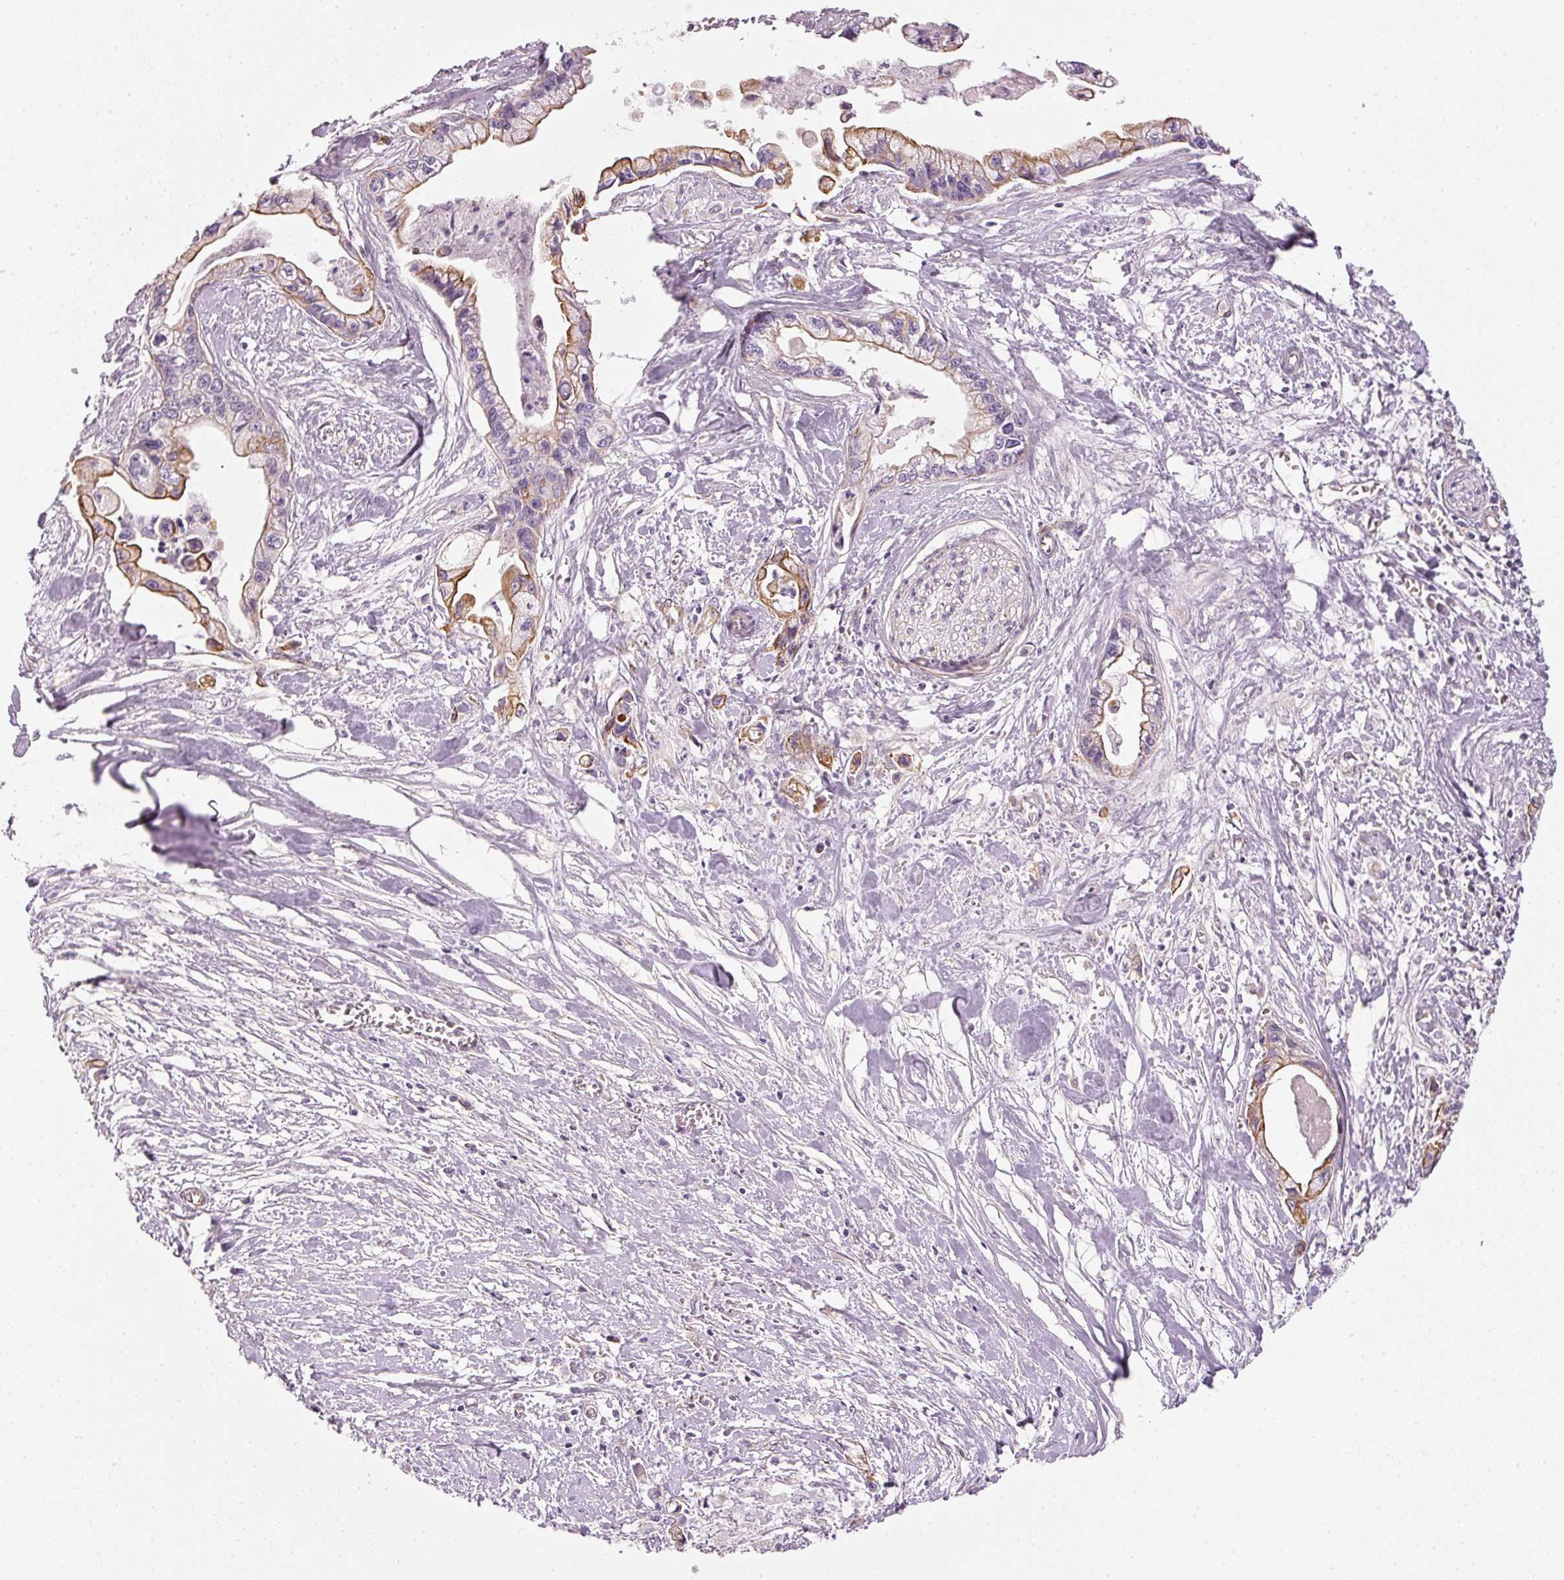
{"staining": {"intensity": "moderate", "quantity": "25%-75%", "location": "cytoplasmic/membranous"}, "tissue": "pancreatic cancer", "cell_type": "Tumor cells", "image_type": "cancer", "snomed": [{"axis": "morphology", "description": "Adenocarcinoma, NOS"}, {"axis": "topography", "description": "Pancreas"}], "caption": "Protein expression analysis of human pancreatic adenocarcinoma reveals moderate cytoplasmic/membranous staining in approximately 25%-75% of tumor cells.", "gene": "OSR2", "patient": {"sex": "male", "age": 61}}